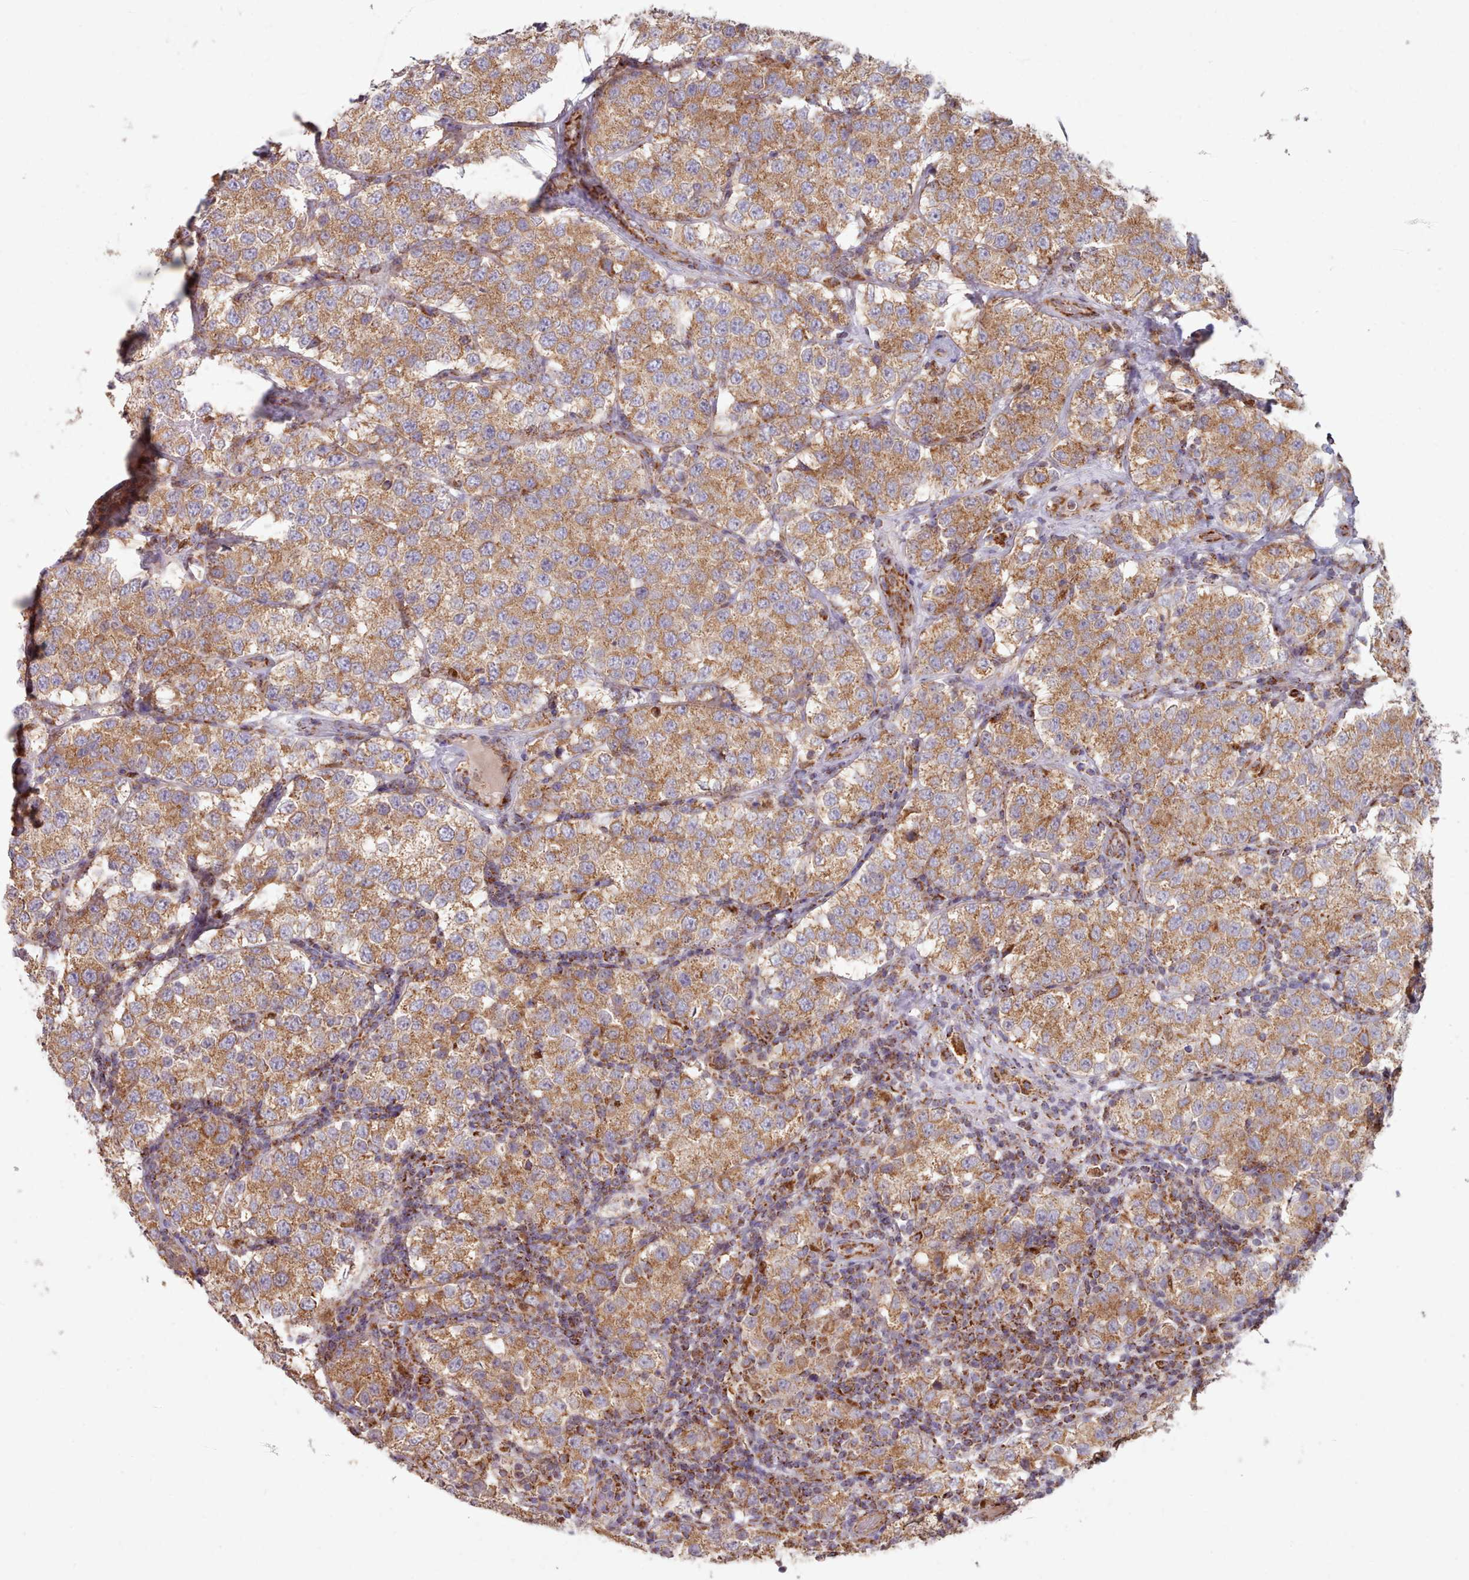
{"staining": {"intensity": "moderate", "quantity": ">75%", "location": "cytoplasmic/membranous"}, "tissue": "testis cancer", "cell_type": "Tumor cells", "image_type": "cancer", "snomed": [{"axis": "morphology", "description": "Seminoma, NOS"}, {"axis": "topography", "description": "Testis"}], "caption": "Immunohistochemistry micrograph of neoplastic tissue: human testis cancer stained using immunohistochemistry exhibits medium levels of moderate protein expression localized specifically in the cytoplasmic/membranous of tumor cells, appearing as a cytoplasmic/membranous brown color.", "gene": "HSDL2", "patient": {"sex": "male", "age": 34}}